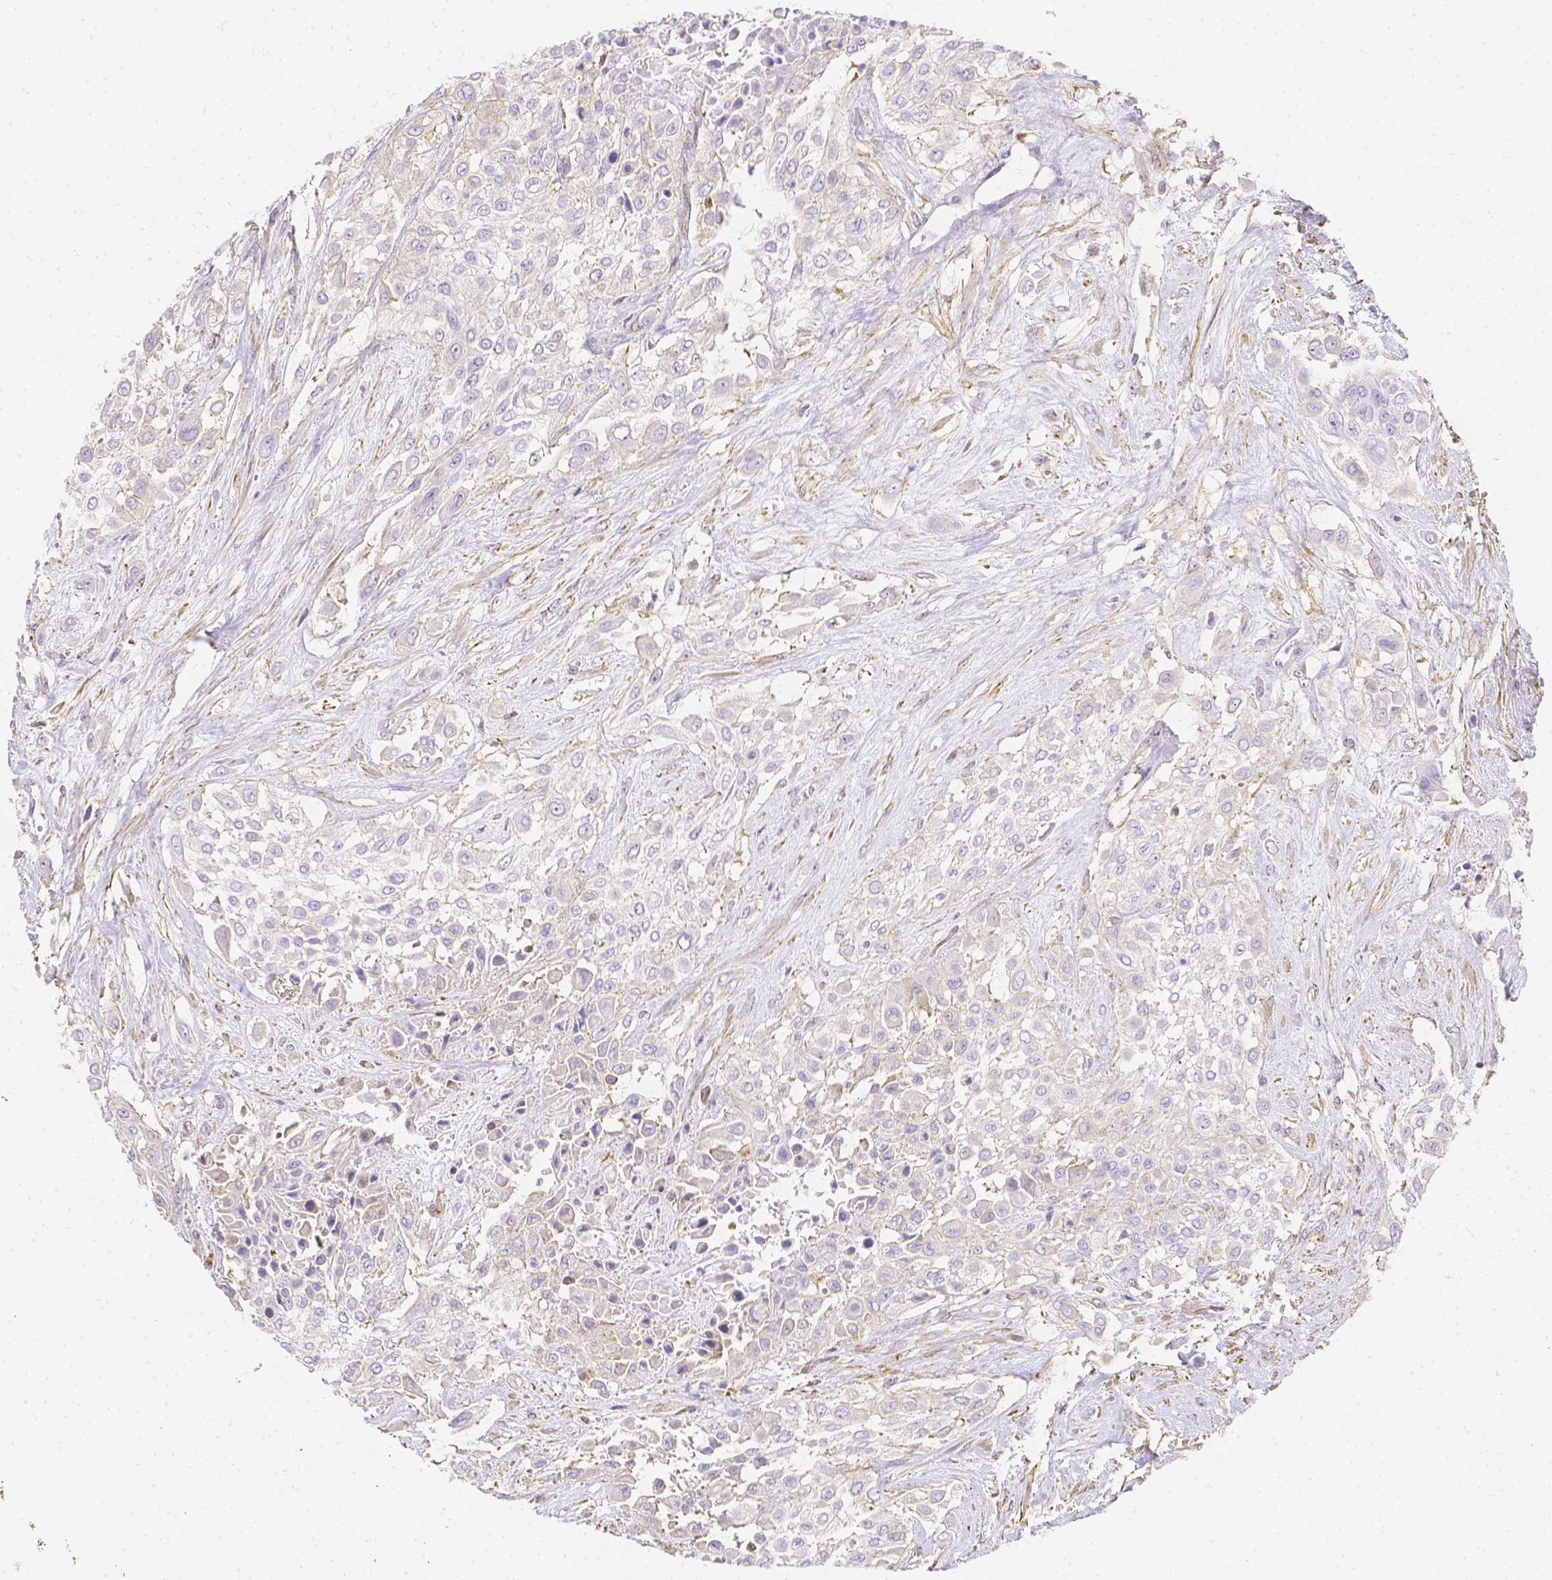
{"staining": {"intensity": "negative", "quantity": "none", "location": "none"}, "tissue": "urothelial cancer", "cell_type": "Tumor cells", "image_type": "cancer", "snomed": [{"axis": "morphology", "description": "Urothelial carcinoma, High grade"}, {"axis": "topography", "description": "Urinary bladder"}], "caption": "Immunohistochemical staining of urothelial carcinoma (high-grade) reveals no significant positivity in tumor cells.", "gene": "ASAH2", "patient": {"sex": "male", "age": 57}}